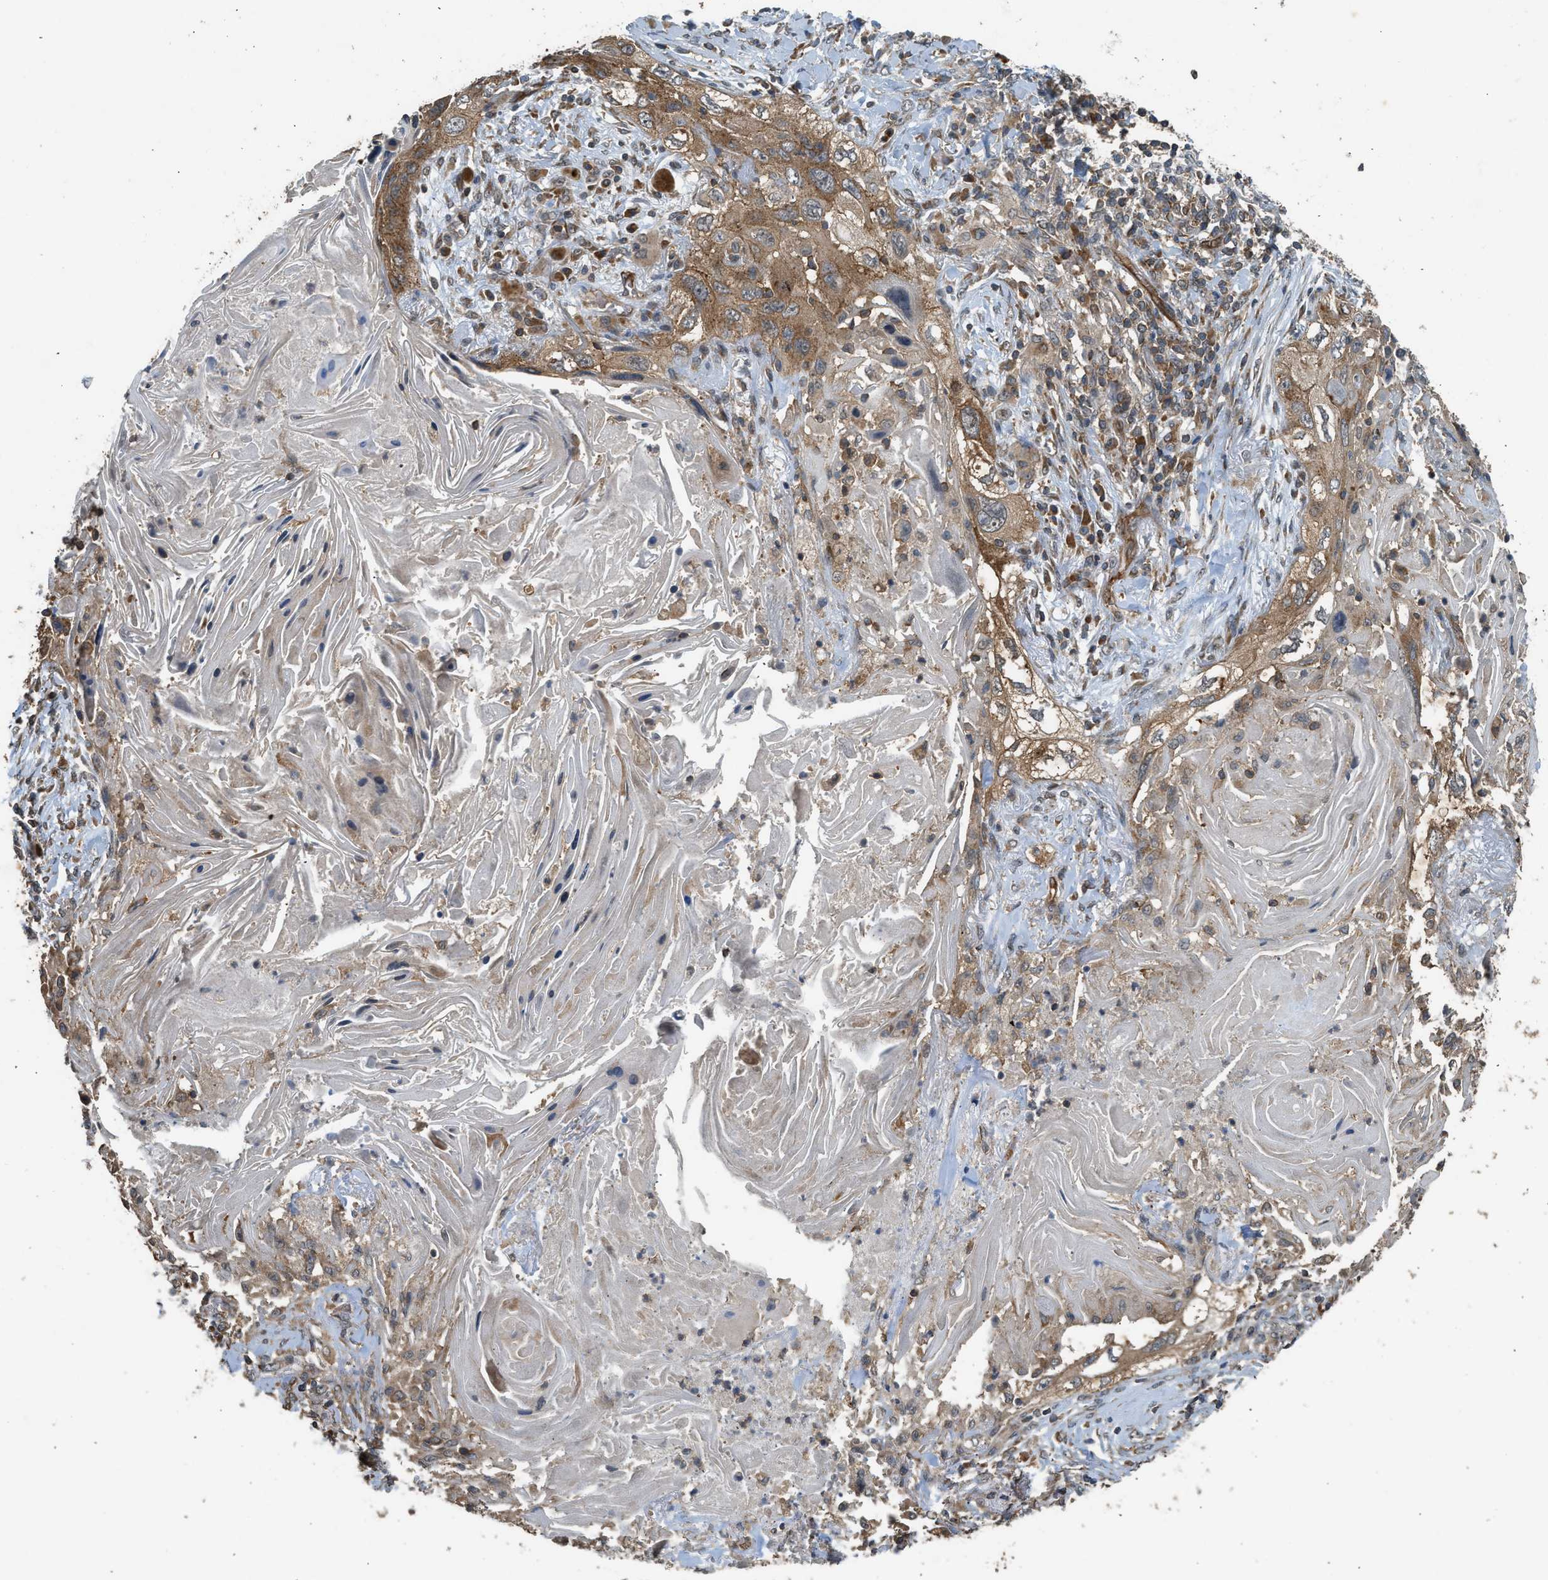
{"staining": {"intensity": "moderate", "quantity": ">75%", "location": "cytoplasmic/membranous"}, "tissue": "lung cancer", "cell_type": "Tumor cells", "image_type": "cancer", "snomed": [{"axis": "morphology", "description": "Squamous cell carcinoma, NOS"}, {"axis": "topography", "description": "Lung"}], "caption": "Immunohistochemical staining of human lung squamous cell carcinoma reveals moderate cytoplasmic/membranous protein expression in about >75% of tumor cells. (DAB (3,3'-diaminobenzidine) = brown stain, brightfield microscopy at high magnification).", "gene": "HIP1R", "patient": {"sex": "female", "age": 67}}